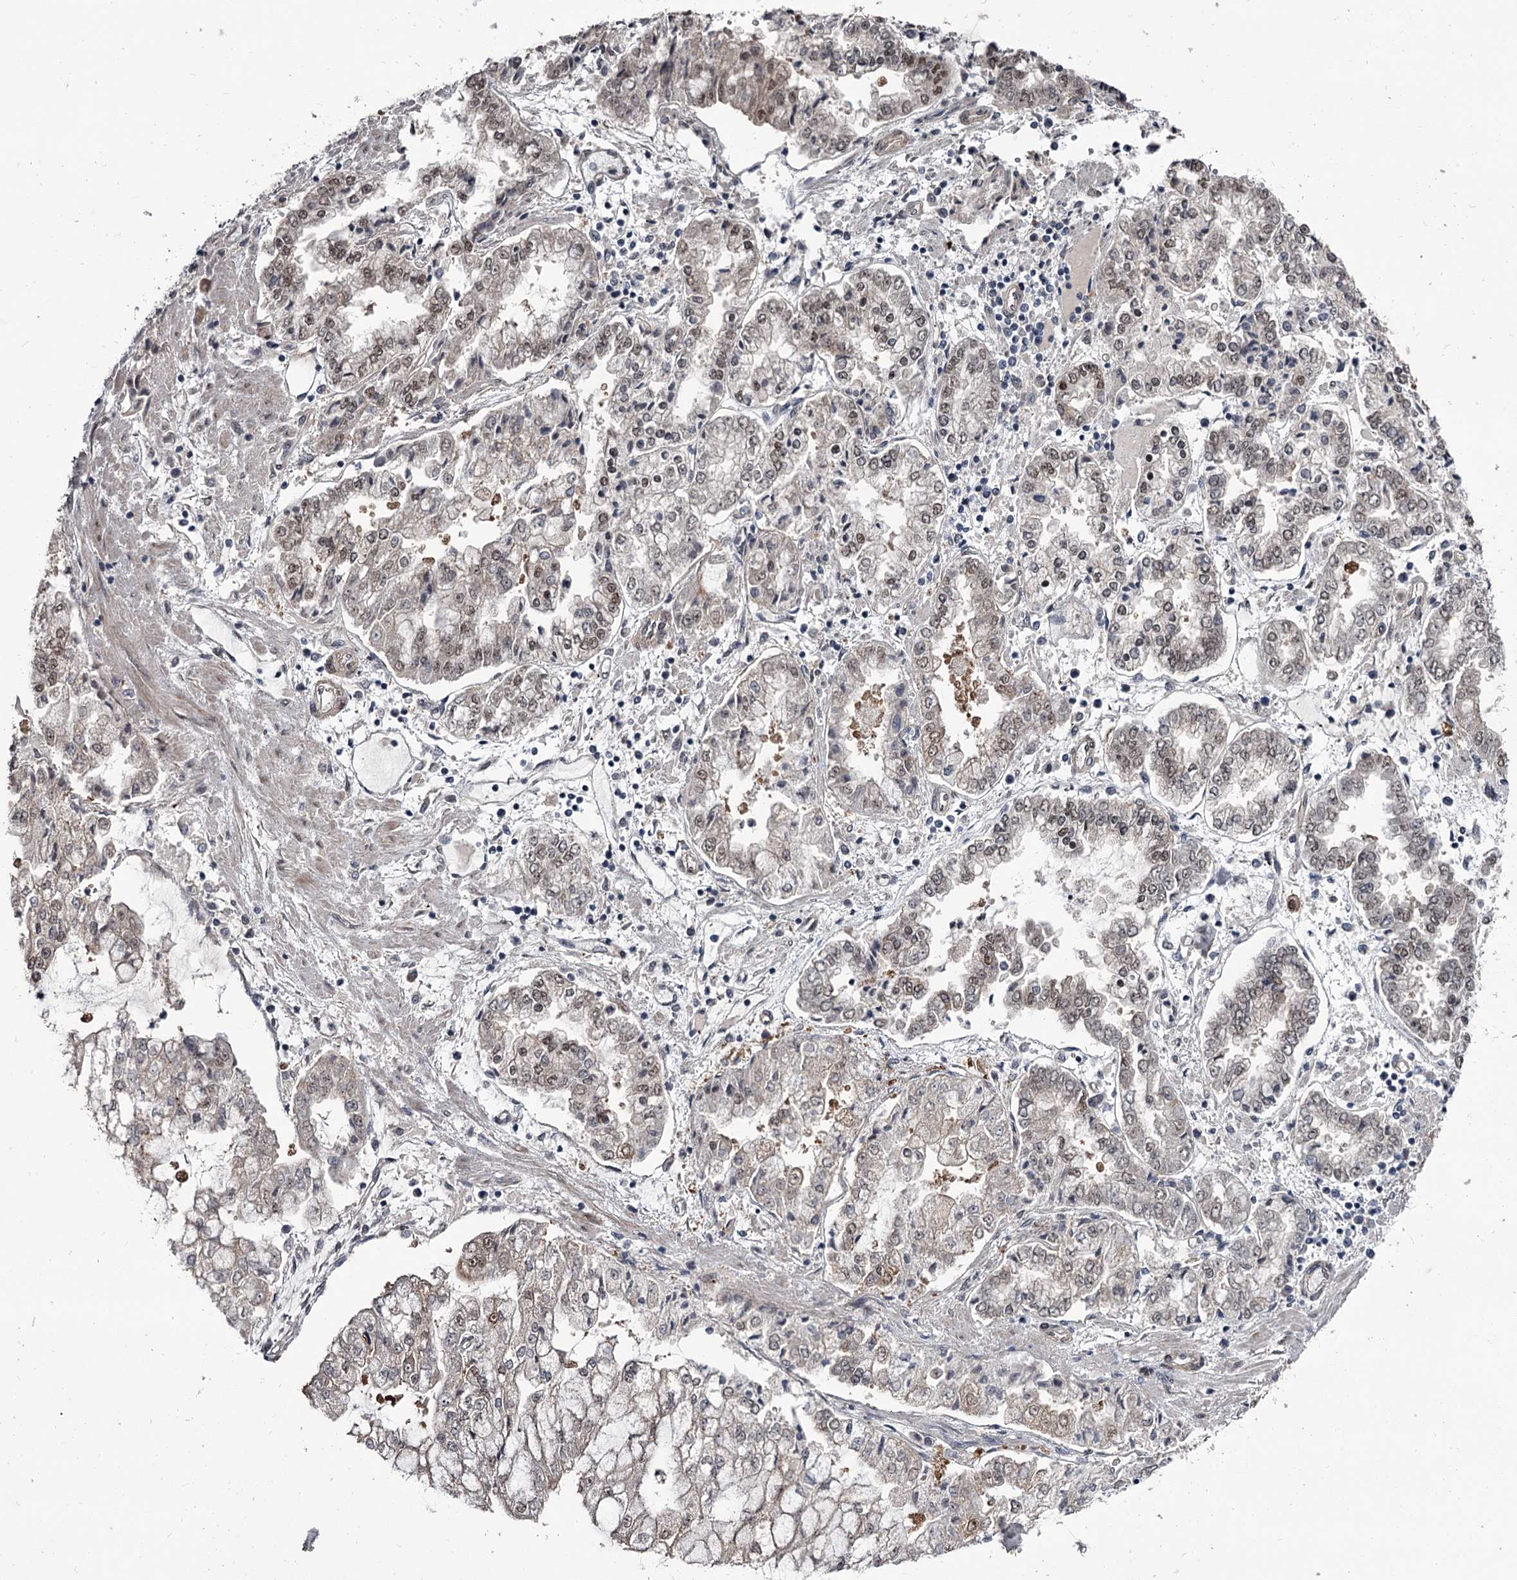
{"staining": {"intensity": "weak", "quantity": "25%-75%", "location": "nuclear"}, "tissue": "stomach cancer", "cell_type": "Tumor cells", "image_type": "cancer", "snomed": [{"axis": "morphology", "description": "Adenocarcinoma, NOS"}, {"axis": "topography", "description": "Stomach"}], "caption": "There is low levels of weak nuclear expression in tumor cells of stomach adenocarcinoma, as demonstrated by immunohistochemical staining (brown color).", "gene": "PRPF40B", "patient": {"sex": "male", "age": 76}}